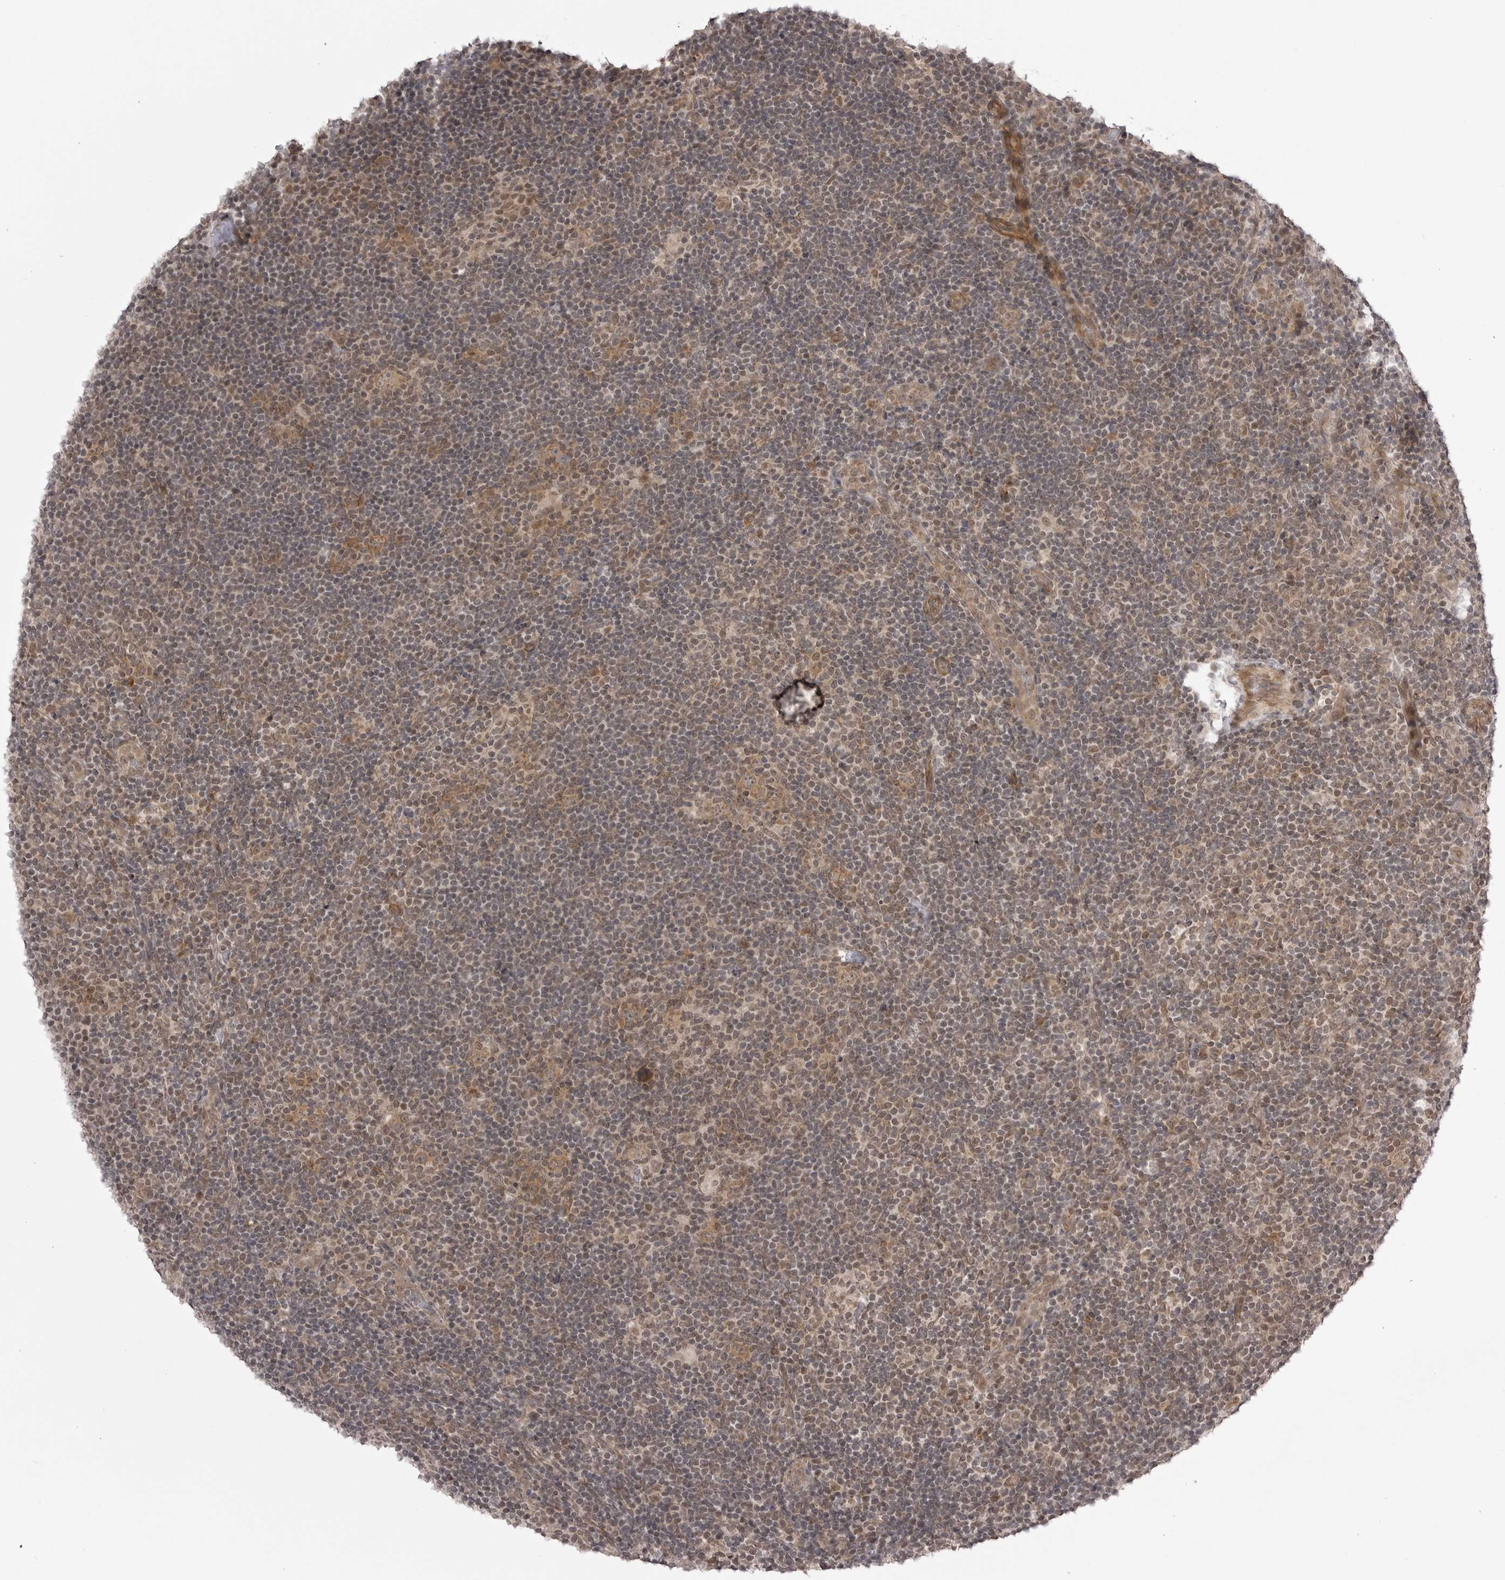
{"staining": {"intensity": "moderate", "quantity": ">75%", "location": "cytoplasmic/membranous"}, "tissue": "lymphoma", "cell_type": "Tumor cells", "image_type": "cancer", "snomed": [{"axis": "morphology", "description": "Hodgkin's disease, NOS"}, {"axis": "topography", "description": "Lymph node"}], "caption": "Tumor cells exhibit medium levels of moderate cytoplasmic/membranous positivity in about >75% of cells in Hodgkin's disease. The staining was performed using DAB (3,3'-diaminobenzidine), with brown indicating positive protein expression. Nuclei are stained blue with hematoxylin.", "gene": "SORBS1", "patient": {"sex": "female", "age": 57}}